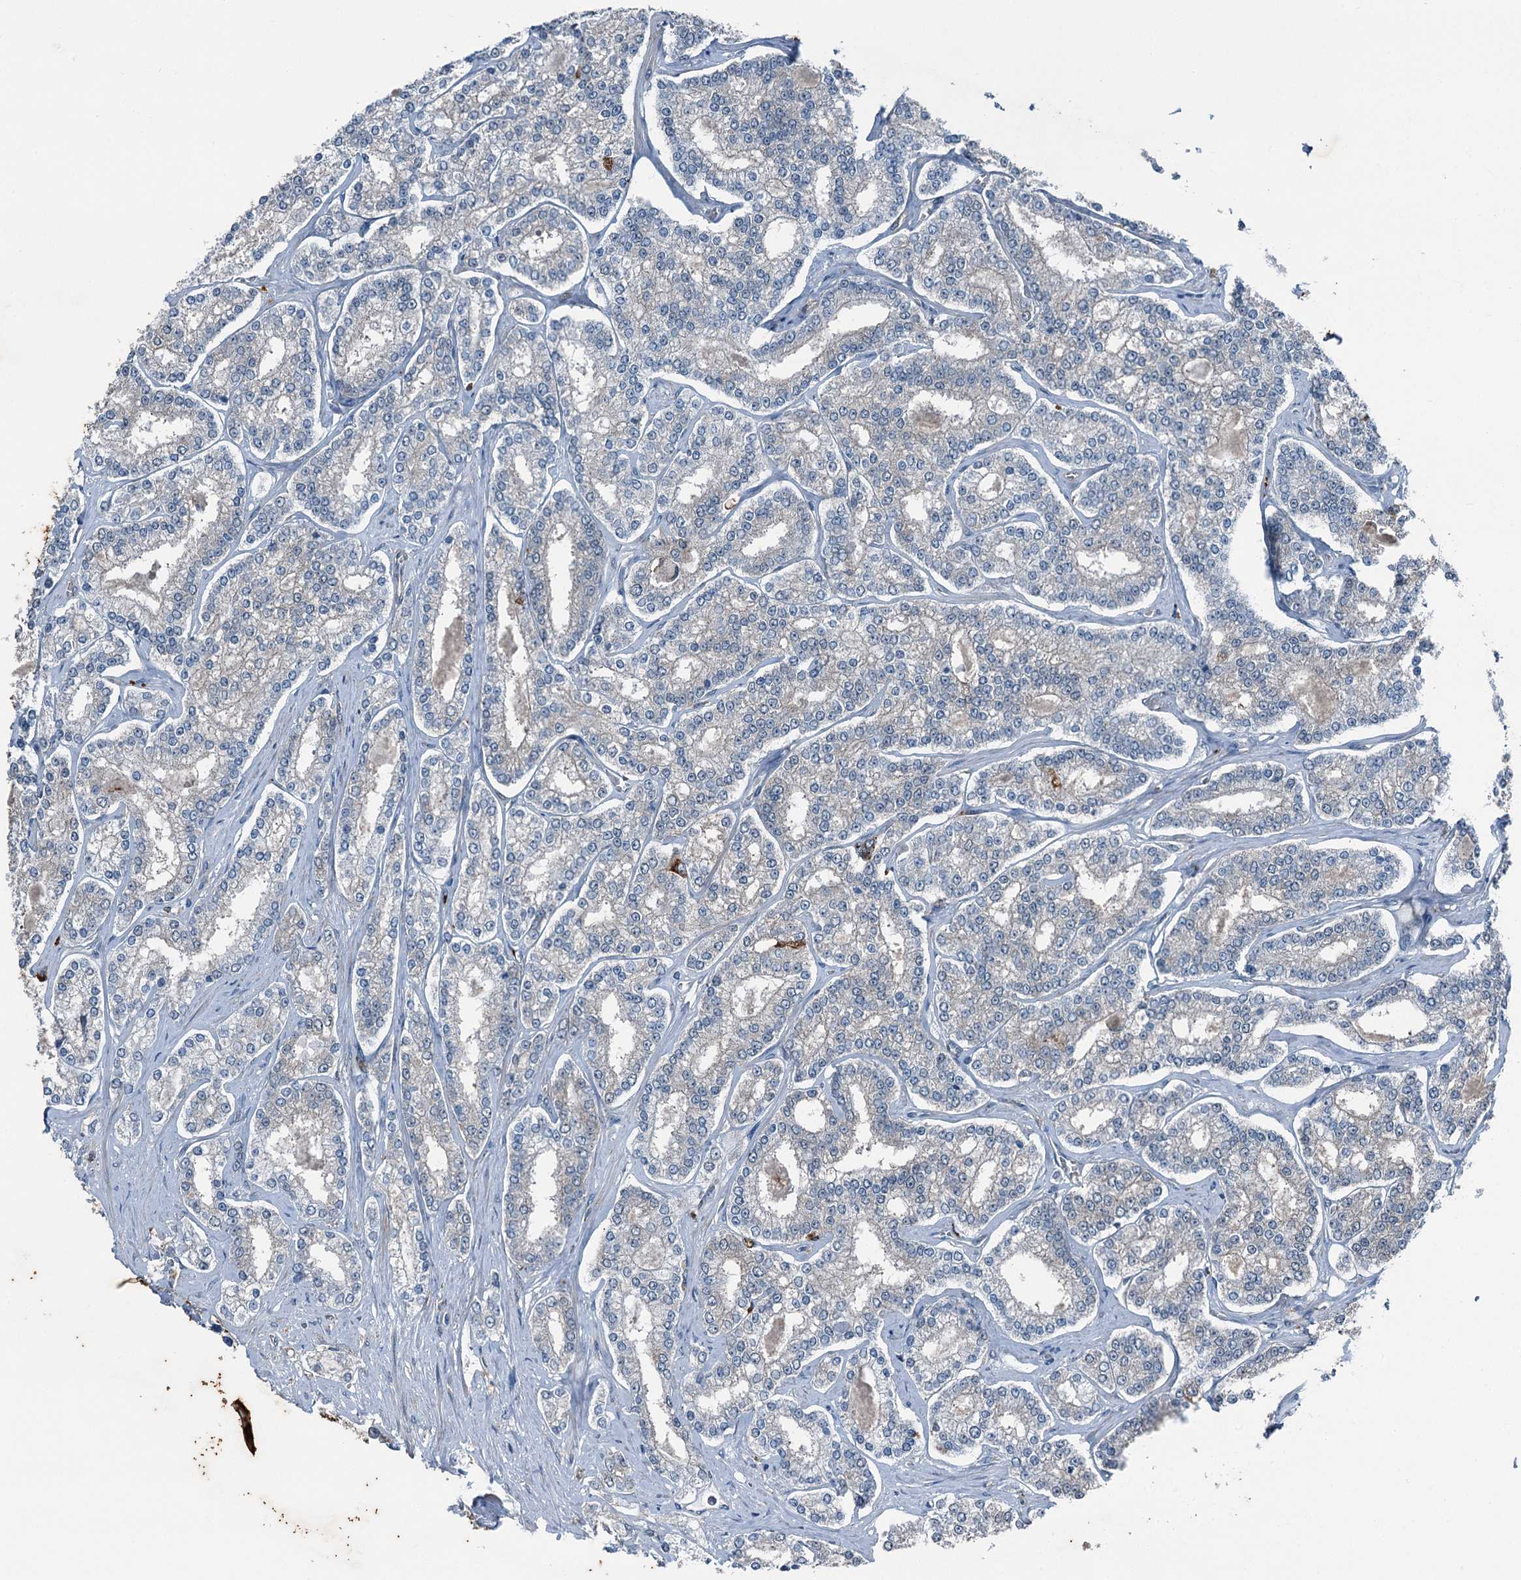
{"staining": {"intensity": "weak", "quantity": "<25%", "location": "cytoplasmic/membranous"}, "tissue": "prostate cancer", "cell_type": "Tumor cells", "image_type": "cancer", "snomed": [{"axis": "morphology", "description": "Normal tissue, NOS"}, {"axis": "morphology", "description": "Adenocarcinoma, High grade"}, {"axis": "topography", "description": "Prostate"}], "caption": "A histopathology image of prostate adenocarcinoma (high-grade) stained for a protein demonstrates no brown staining in tumor cells. (Stains: DAB immunohistochemistry (IHC) with hematoxylin counter stain, Microscopy: brightfield microscopy at high magnification).", "gene": "AXL", "patient": {"sex": "male", "age": 83}}